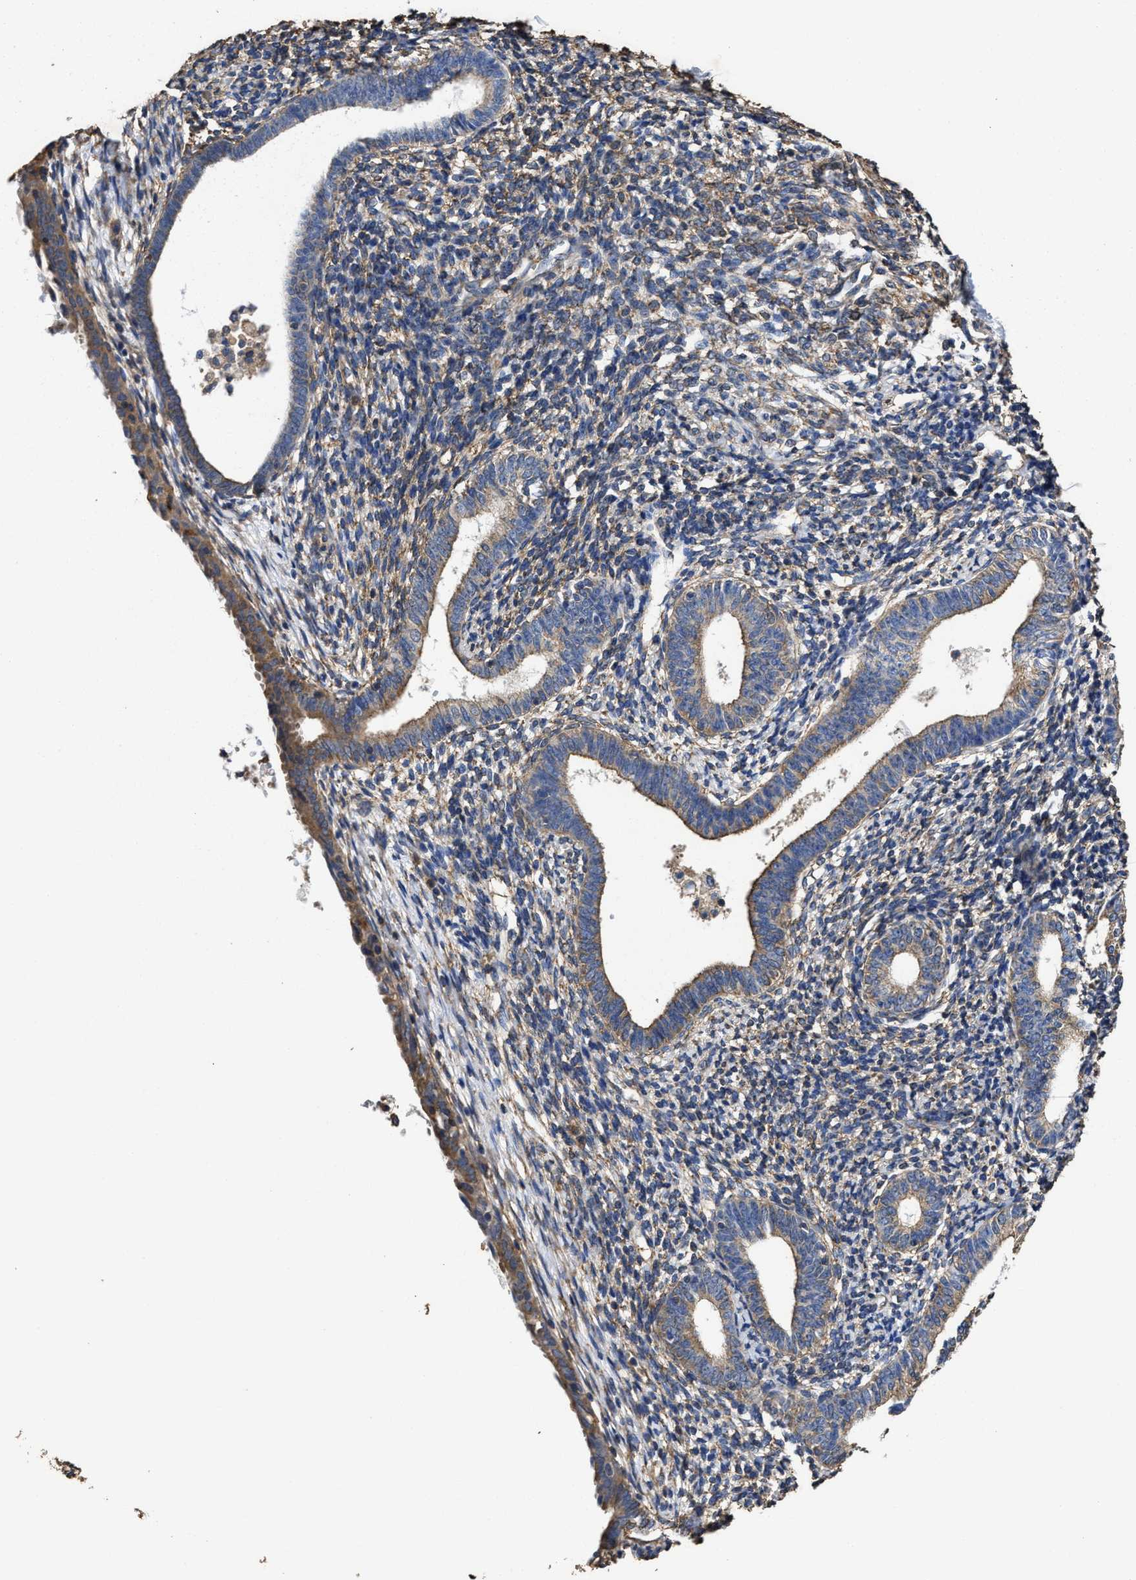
{"staining": {"intensity": "moderate", "quantity": "<25%", "location": "cytoplasmic/membranous"}, "tissue": "endometrium", "cell_type": "Cells in endometrial stroma", "image_type": "normal", "snomed": [{"axis": "morphology", "description": "Normal tissue, NOS"}, {"axis": "morphology", "description": "Adenocarcinoma, NOS"}, {"axis": "topography", "description": "Endometrium"}], "caption": "Brown immunohistochemical staining in benign human endometrium exhibits moderate cytoplasmic/membranous staining in approximately <25% of cells in endometrial stroma.", "gene": "SFXN4", "patient": {"sex": "female", "age": 57}}